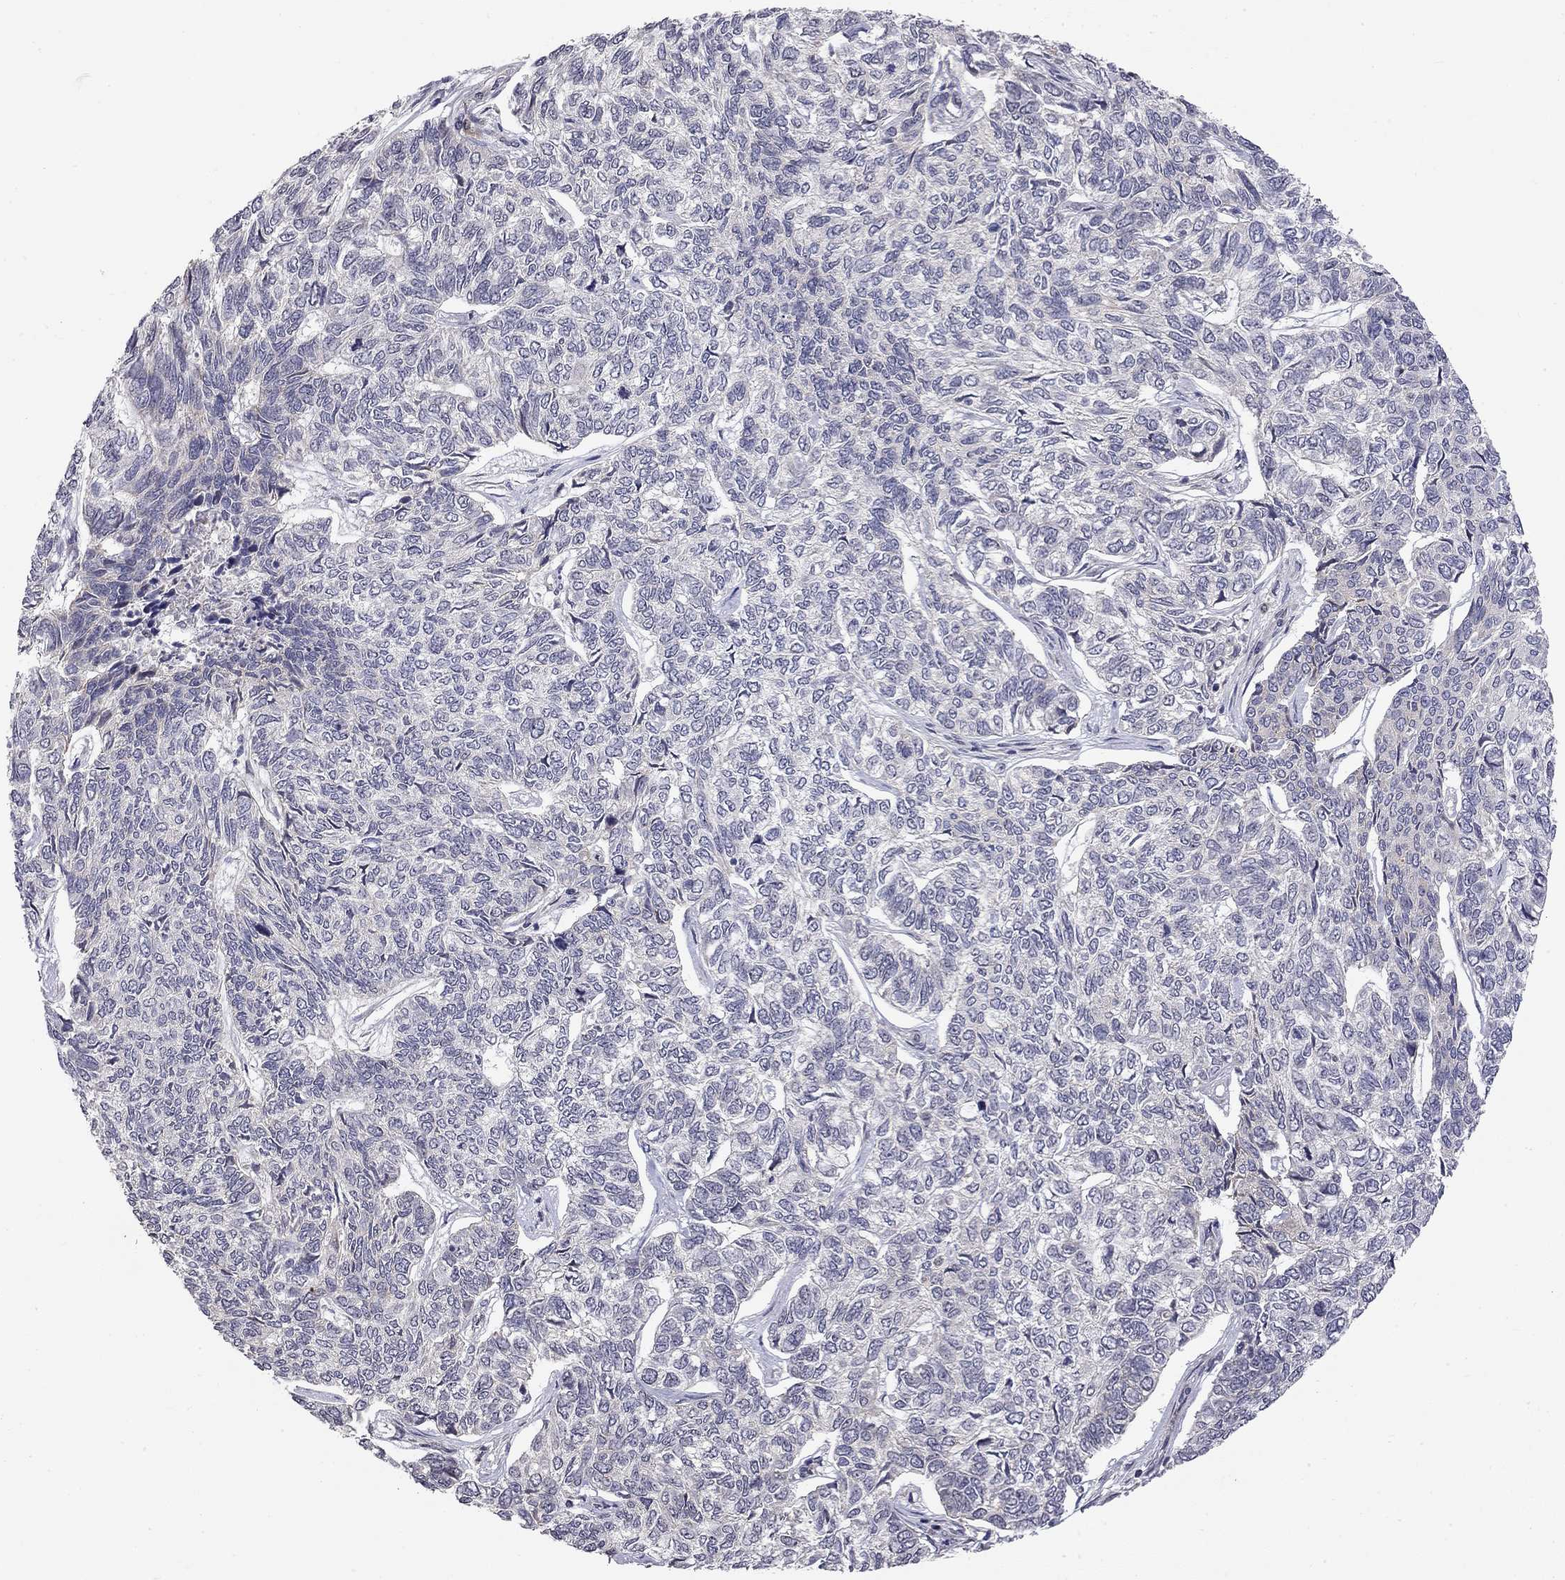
{"staining": {"intensity": "negative", "quantity": "none", "location": "none"}, "tissue": "skin cancer", "cell_type": "Tumor cells", "image_type": "cancer", "snomed": [{"axis": "morphology", "description": "Basal cell carcinoma"}, {"axis": "topography", "description": "Skin"}], "caption": "Immunohistochemistry (IHC) micrograph of neoplastic tissue: human basal cell carcinoma (skin) stained with DAB demonstrates no significant protein expression in tumor cells.", "gene": "STXBP6", "patient": {"sex": "female", "age": 65}}